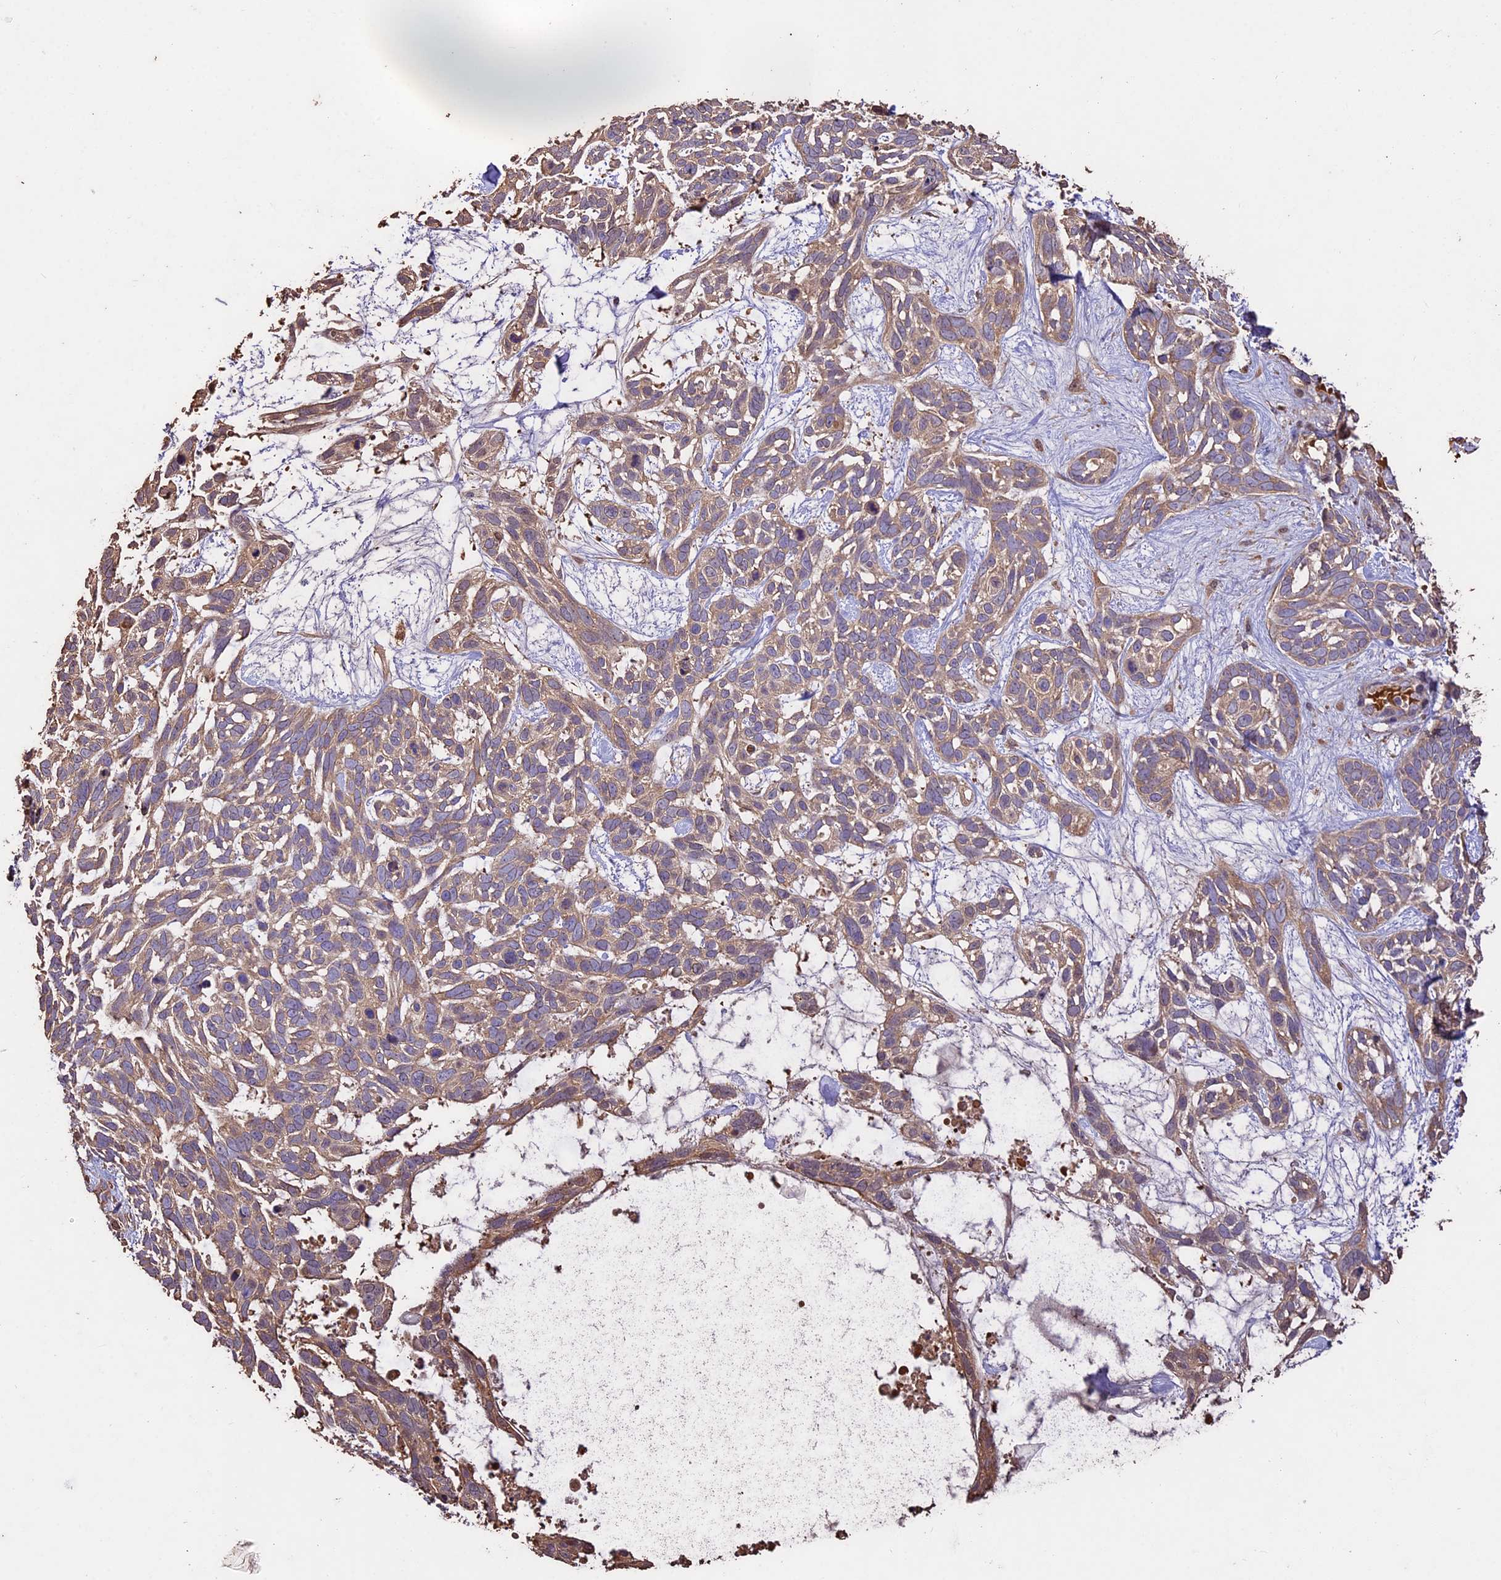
{"staining": {"intensity": "moderate", "quantity": ">75%", "location": "cytoplasmic/membranous"}, "tissue": "skin cancer", "cell_type": "Tumor cells", "image_type": "cancer", "snomed": [{"axis": "morphology", "description": "Basal cell carcinoma"}, {"axis": "topography", "description": "Skin"}], "caption": "Protein staining of skin basal cell carcinoma tissue demonstrates moderate cytoplasmic/membranous positivity in about >75% of tumor cells. The staining was performed using DAB (3,3'-diaminobenzidine) to visualize the protein expression in brown, while the nuclei were stained in blue with hematoxylin (Magnification: 20x).", "gene": "CRLF1", "patient": {"sex": "male", "age": 88}}